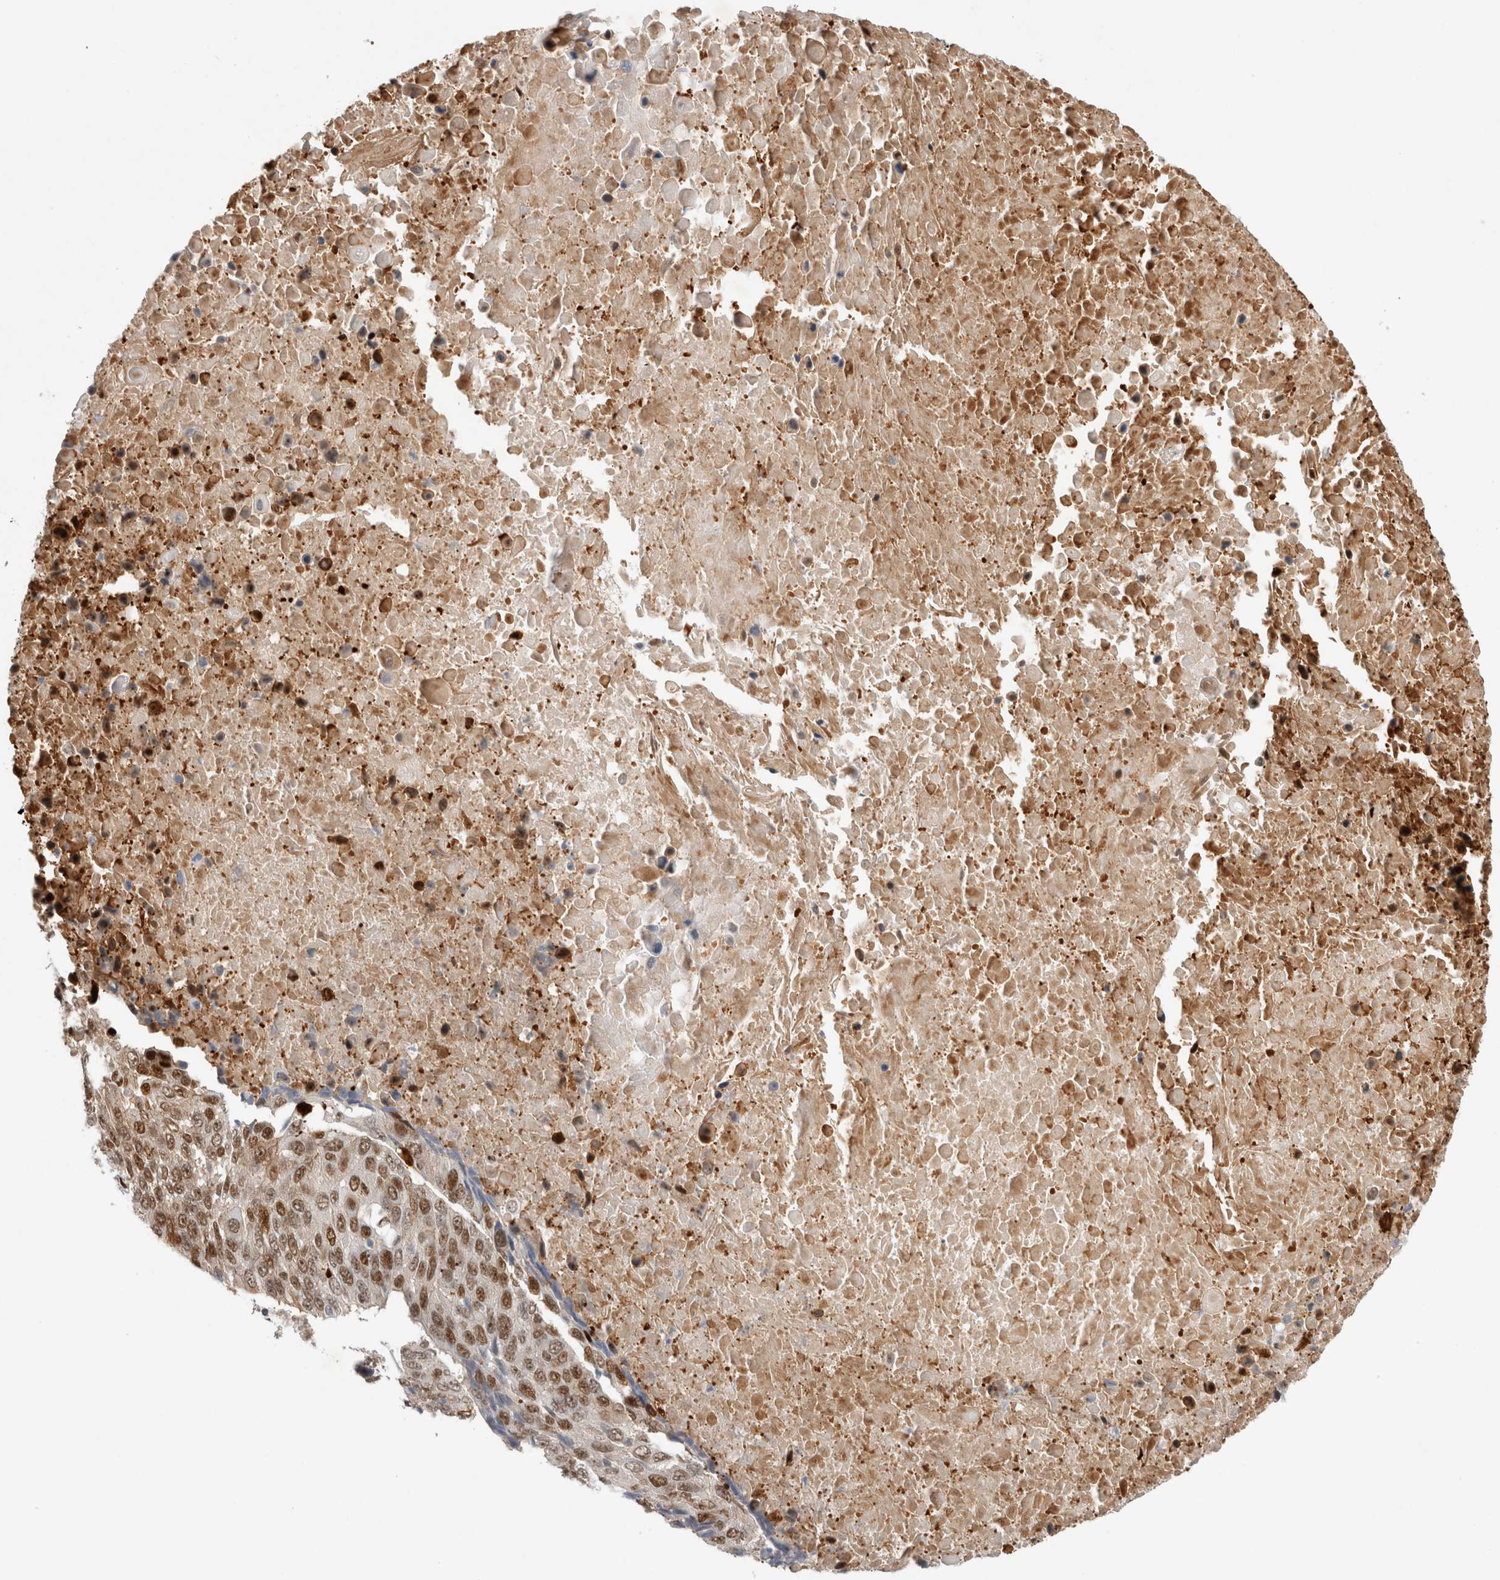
{"staining": {"intensity": "moderate", "quantity": ">75%", "location": "nuclear"}, "tissue": "lung cancer", "cell_type": "Tumor cells", "image_type": "cancer", "snomed": [{"axis": "morphology", "description": "Squamous cell carcinoma, NOS"}, {"axis": "topography", "description": "Lung"}], "caption": "Tumor cells show medium levels of moderate nuclear staining in about >75% of cells in lung cancer.", "gene": "TCF4", "patient": {"sex": "male", "age": 66}}